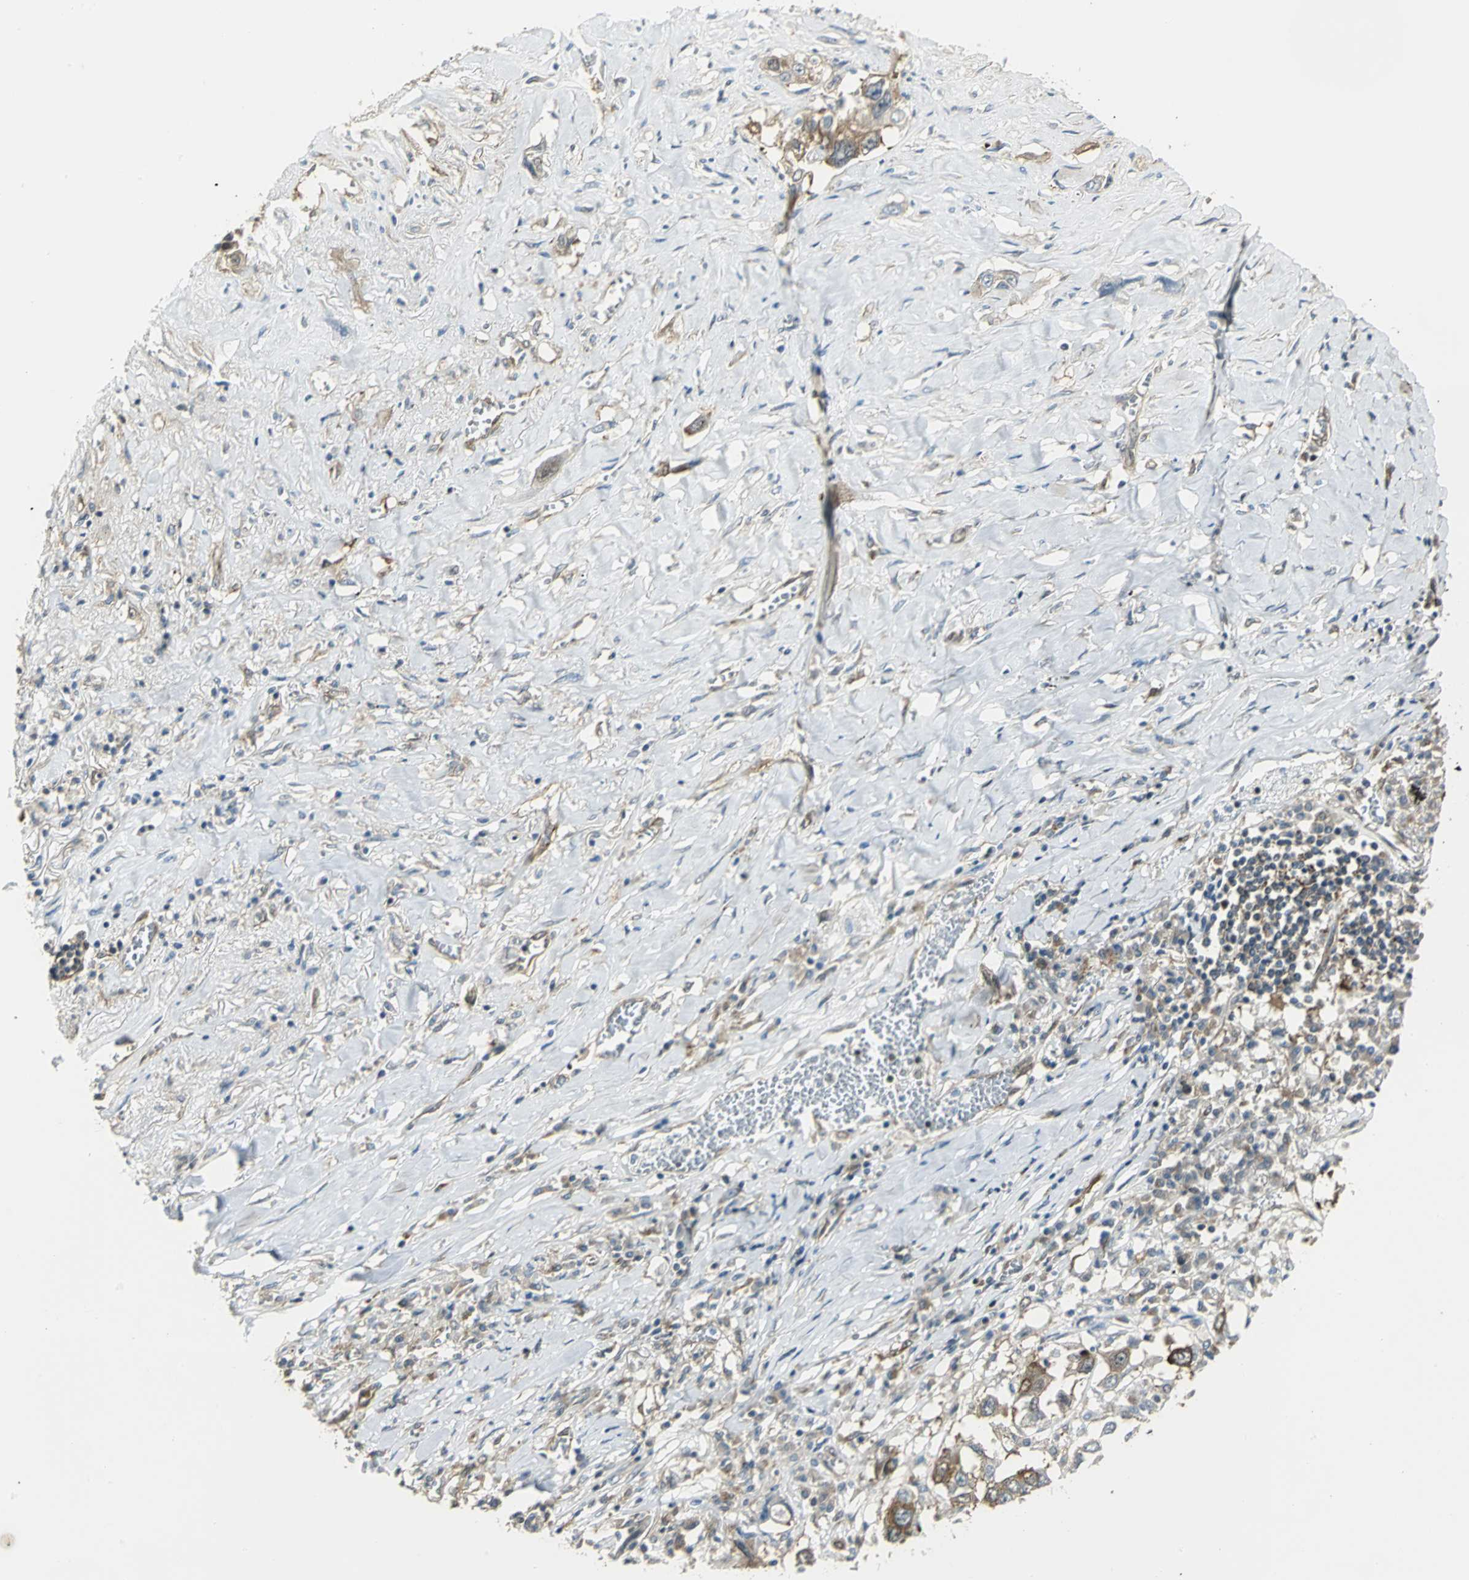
{"staining": {"intensity": "moderate", "quantity": "25%-75%", "location": "cytoplasmic/membranous"}, "tissue": "lung cancer", "cell_type": "Tumor cells", "image_type": "cancer", "snomed": [{"axis": "morphology", "description": "Squamous cell carcinoma, NOS"}, {"axis": "topography", "description": "Lung"}], "caption": "Squamous cell carcinoma (lung) stained with a protein marker displays moderate staining in tumor cells.", "gene": "DDX5", "patient": {"sex": "male", "age": 71}}